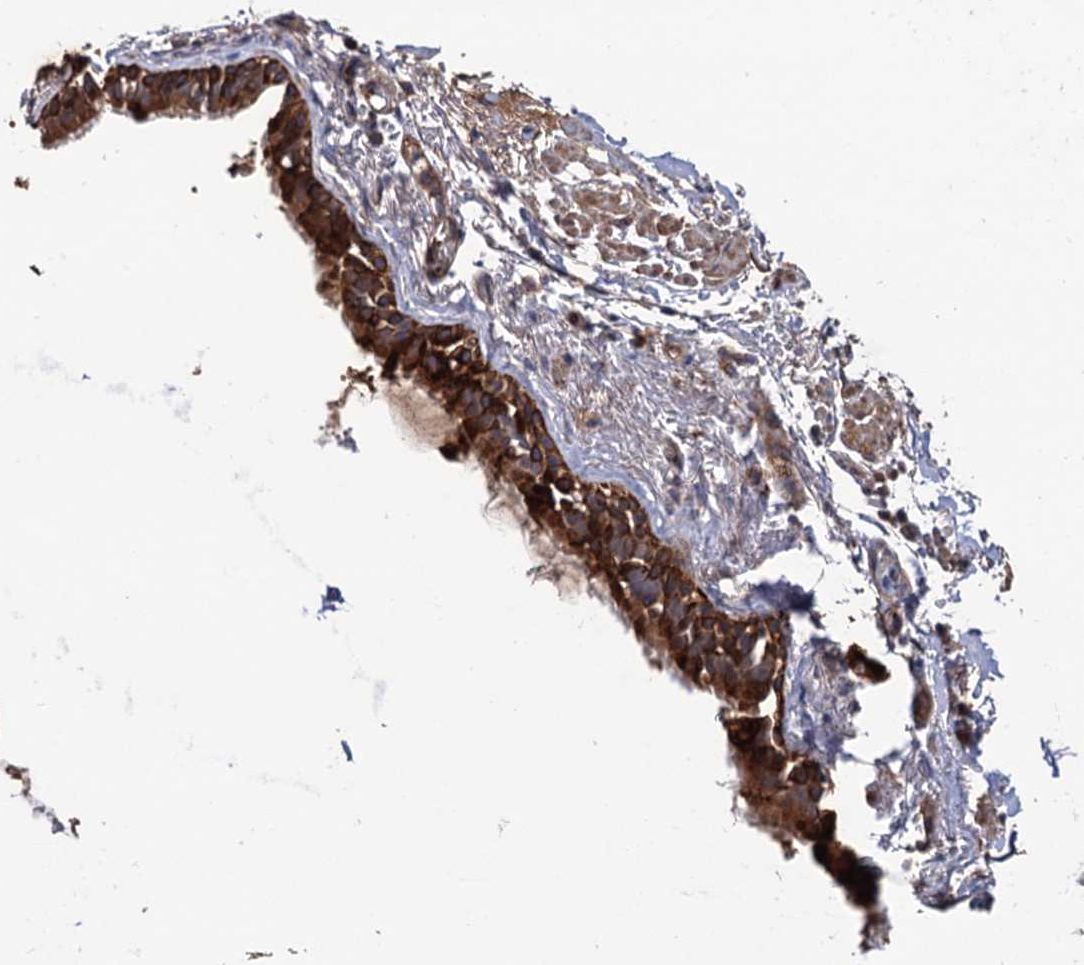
{"staining": {"intensity": "strong", "quantity": ">75%", "location": "cytoplasmic/membranous"}, "tissue": "bronchus", "cell_type": "Respiratory epithelial cells", "image_type": "normal", "snomed": [{"axis": "morphology", "description": "Normal tissue, NOS"}, {"axis": "topography", "description": "Cartilage tissue"}], "caption": "Immunohistochemistry micrograph of unremarkable bronchus stained for a protein (brown), which exhibits high levels of strong cytoplasmic/membranous staining in approximately >75% of respiratory epithelial cells.", "gene": "LRRC63", "patient": {"sex": "male", "age": 63}}